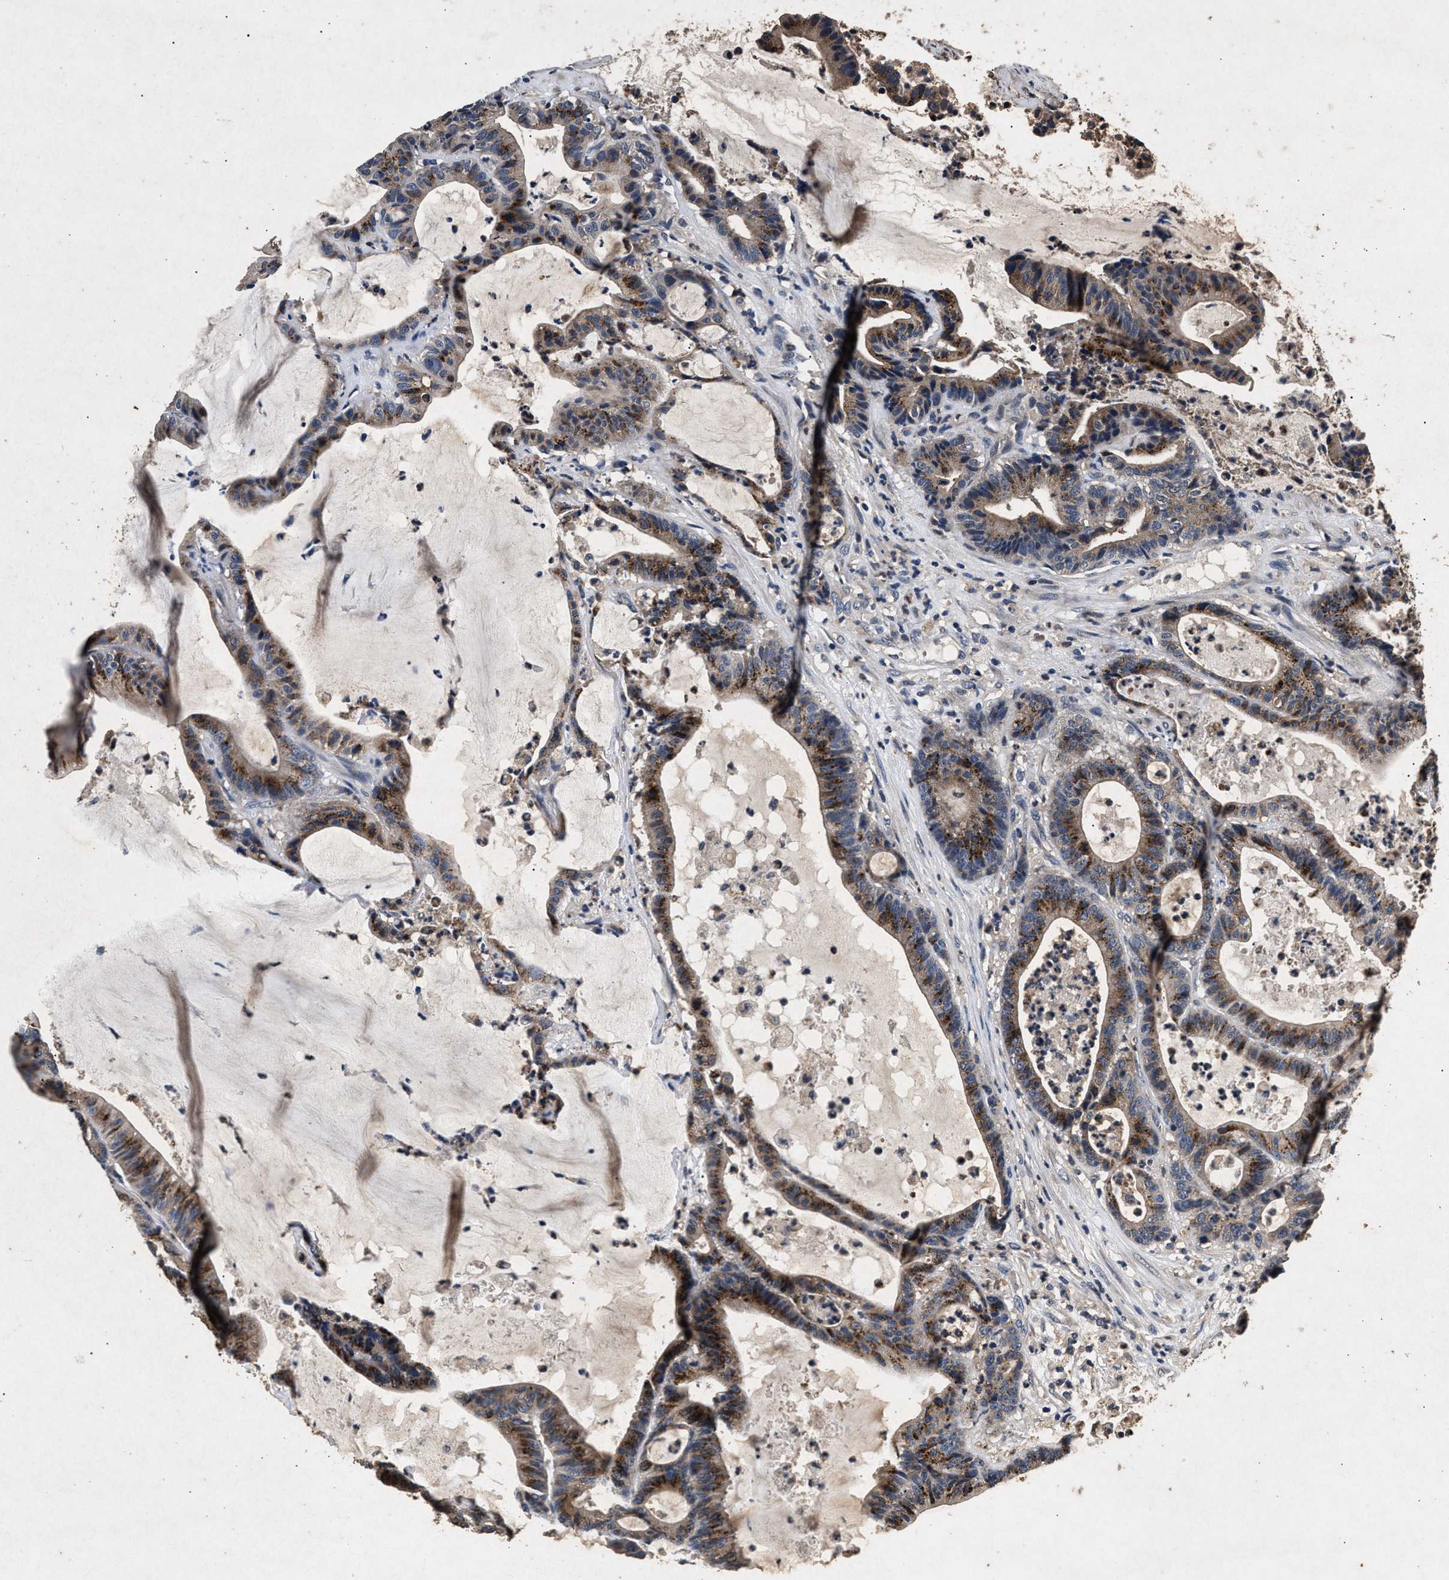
{"staining": {"intensity": "moderate", "quantity": ">75%", "location": "cytoplasmic/membranous"}, "tissue": "colorectal cancer", "cell_type": "Tumor cells", "image_type": "cancer", "snomed": [{"axis": "morphology", "description": "Adenocarcinoma, NOS"}, {"axis": "topography", "description": "Colon"}], "caption": "The micrograph displays a brown stain indicating the presence of a protein in the cytoplasmic/membranous of tumor cells in colorectal adenocarcinoma.", "gene": "PPP1CC", "patient": {"sex": "female", "age": 84}}